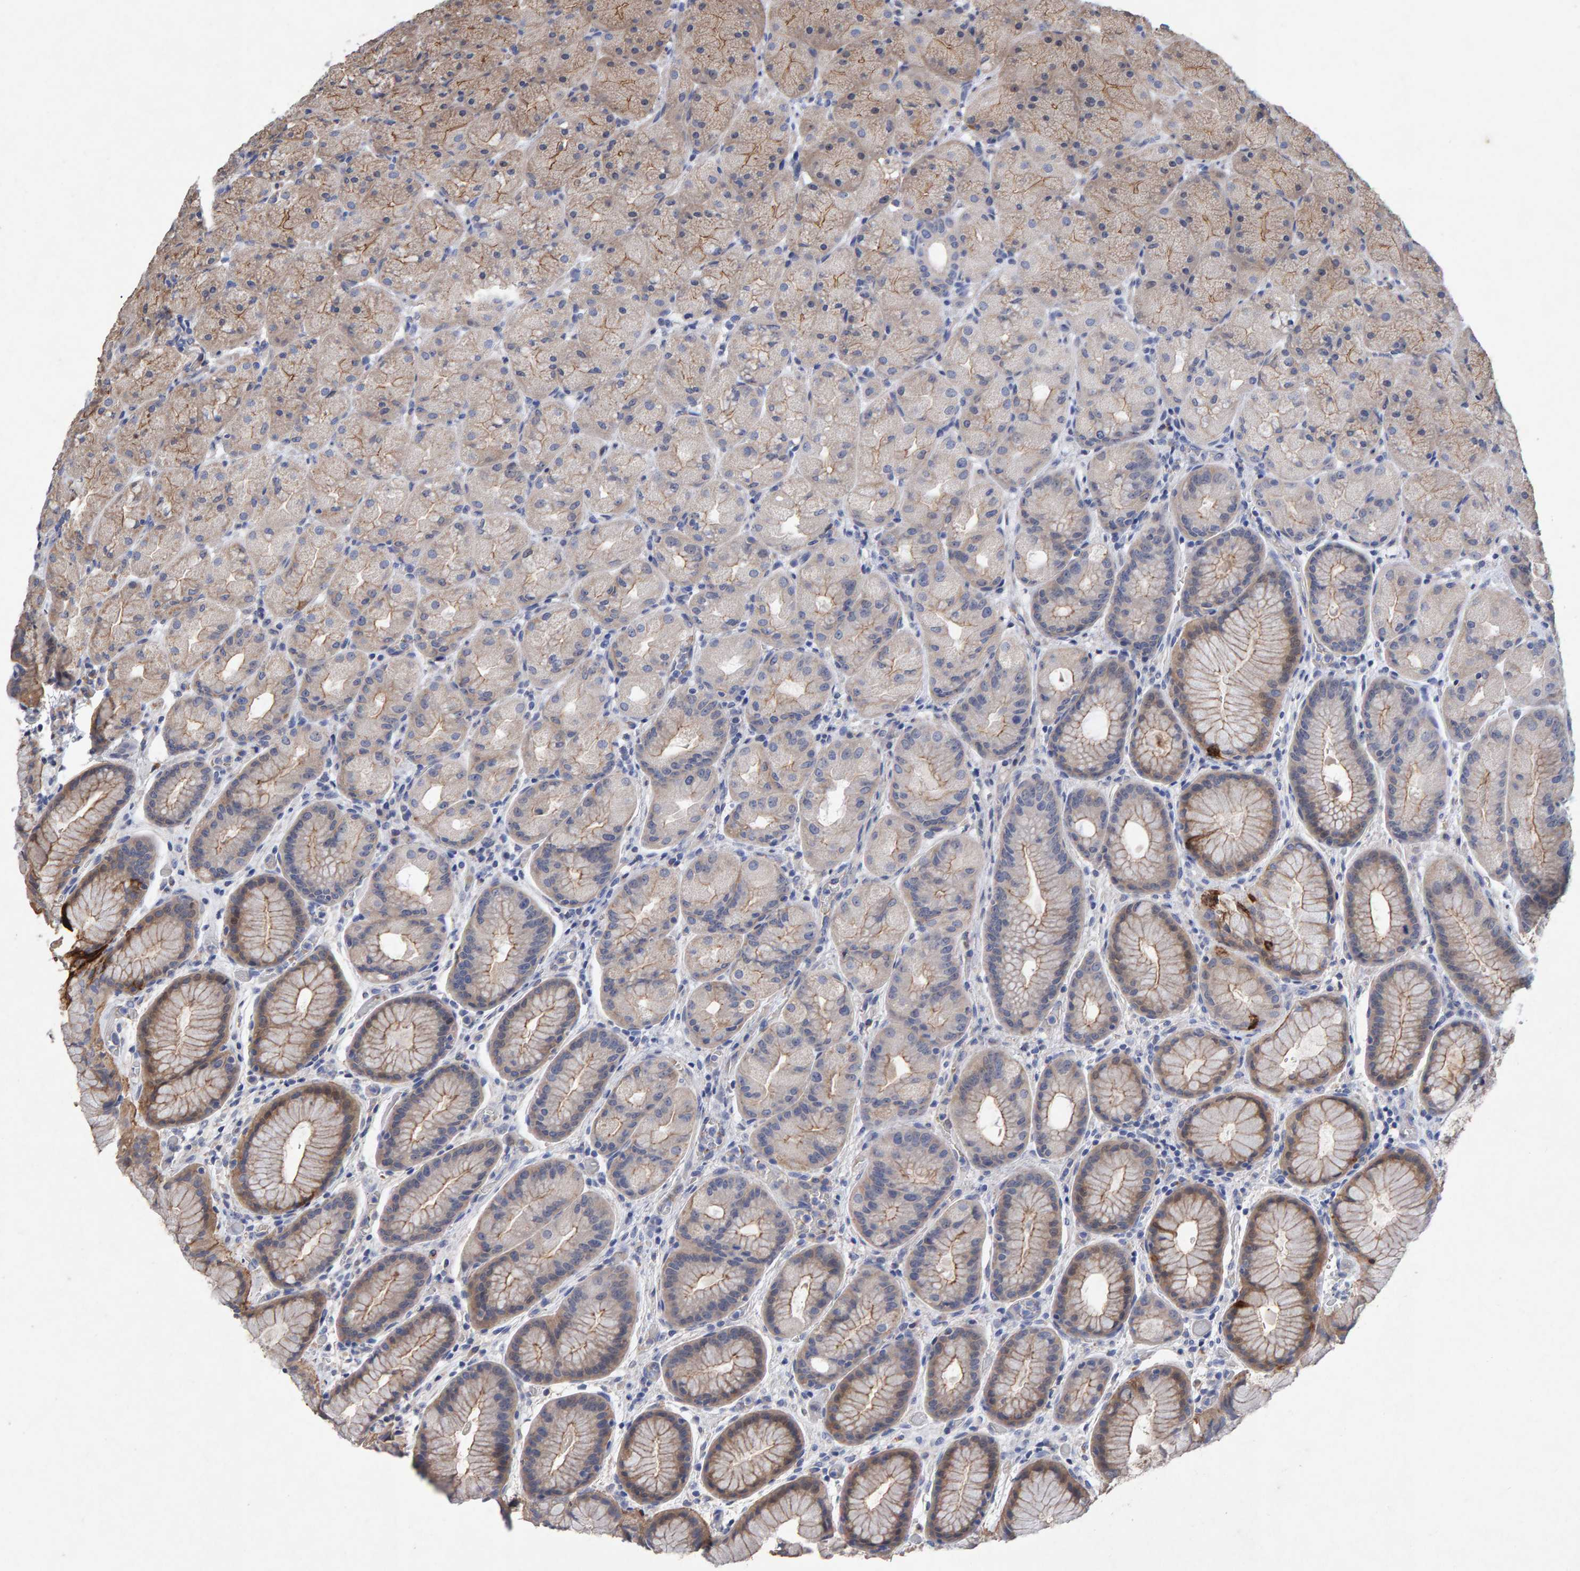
{"staining": {"intensity": "moderate", "quantity": "25%-75%", "location": "cytoplasmic/membranous"}, "tissue": "stomach", "cell_type": "Glandular cells", "image_type": "normal", "snomed": [{"axis": "morphology", "description": "Normal tissue, NOS"}, {"axis": "topography", "description": "Stomach, upper"}, {"axis": "topography", "description": "Stomach"}], "caption": "Immunohistochemical staining of unremarkable human stomach shows medium levels of moderate cytoplasmic/membranous staining in approximately 25%-75% of glandular cells. Using DAB (3,3'-diaminobenzidine) (brown) and hematoxylin (blue) stains, captured at high magnification using brightfield microscopy.", "gene": "EFR3A", "patient": {"sex": "male", "age": 48}}